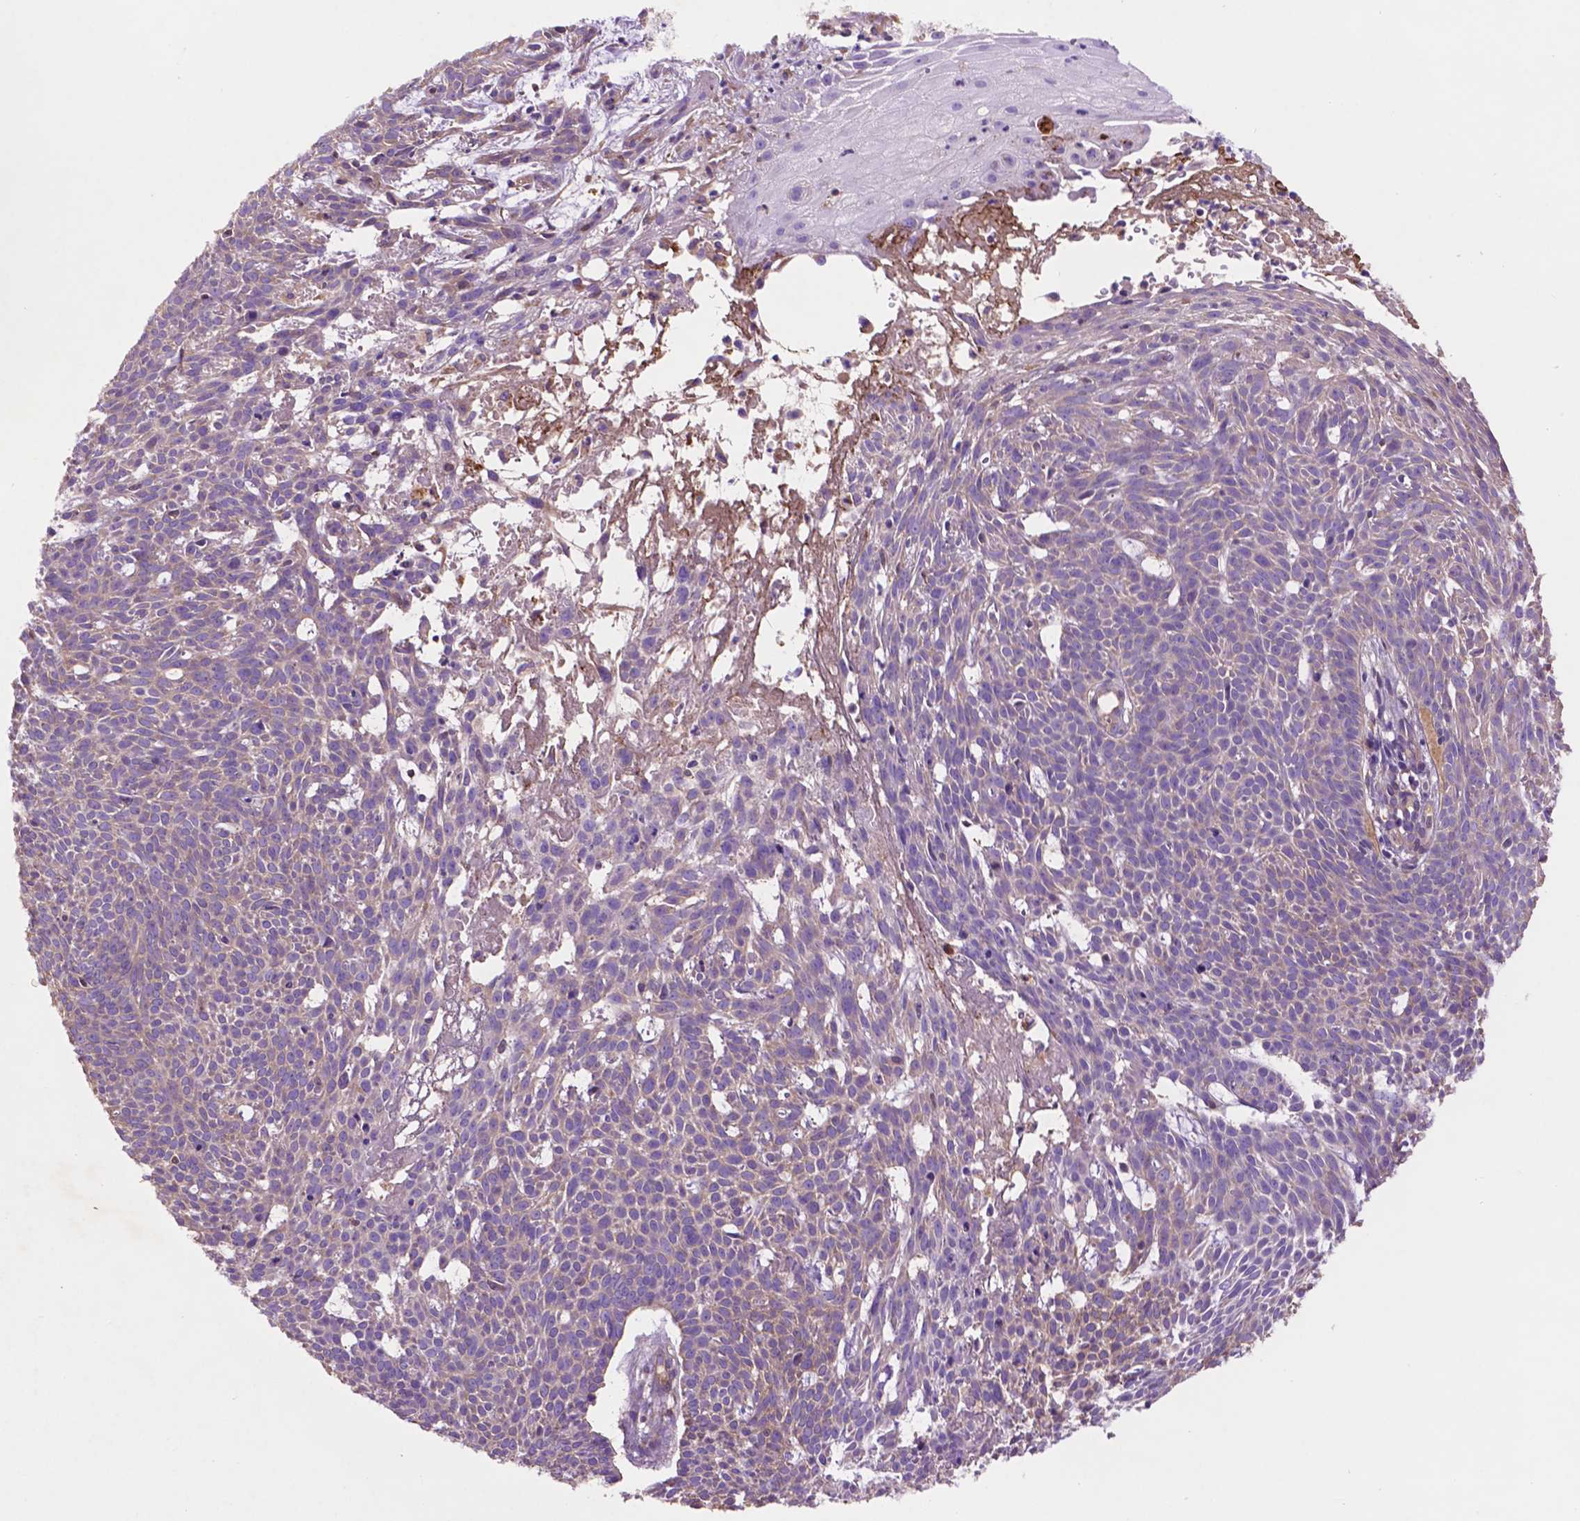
{"staining": {"intensity": "negative", "quantity": "none", "location": "none"}, "tissue": "skin cancer", "cell_type": "Tumor cells", "image_type": "cancer", "snomed": [{"axis": "morphology", "description": "Basal cell carcinoma"}, {"axis": "topography", "description": "Skin"}], "caption": "Human skin cancer stained for a protein using immunohistochemistry shows no expression in tumor cells.", "gene": "GDPD5", "patient": {"sex": "male", "age": 59}}